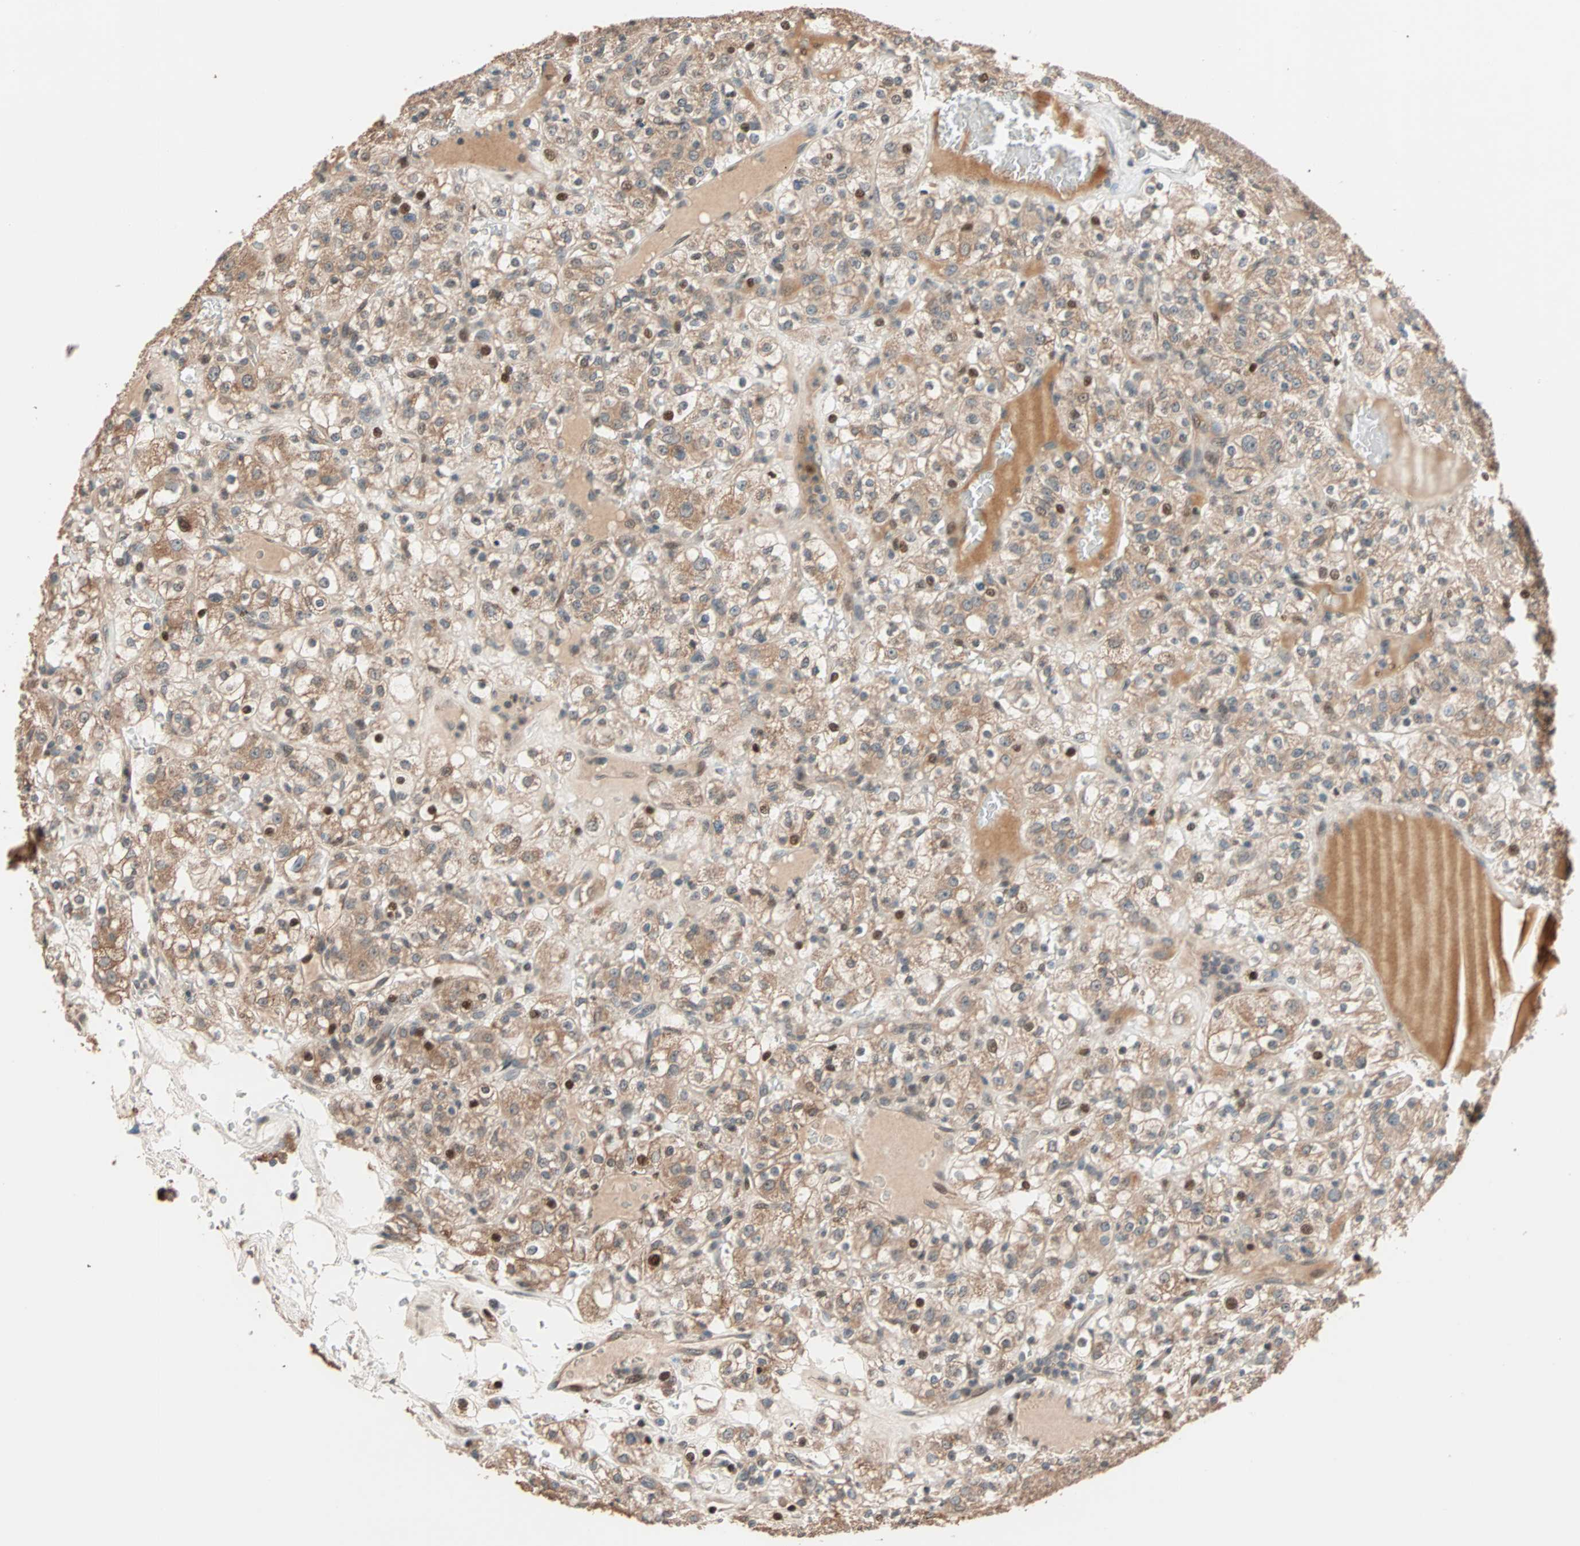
{"staining": {"intensity": "moderate", "quantity": ">75%", "location": "cytoplasmic/membranous"}, "tissue": "renal cancer", "cell_type": "Tumor cells", "image_type": "cancer", "snomed": [{"axis": "morphology", "description": "Normal tissue, NOS"}, {"axis": "morphology", "description": "Adenocarcinoma, NOS"}, {"axis": "topography", "description": "Kidney"}], "caption": "Immunohistochemical staining of human adenocarcinoma (renal) demonstrates moderate cytoplasmic/membranous protein expression in approximately >75% of tumor cells.", "gene": "HECW1", "patient": {"sex": "female", "age": 72}}